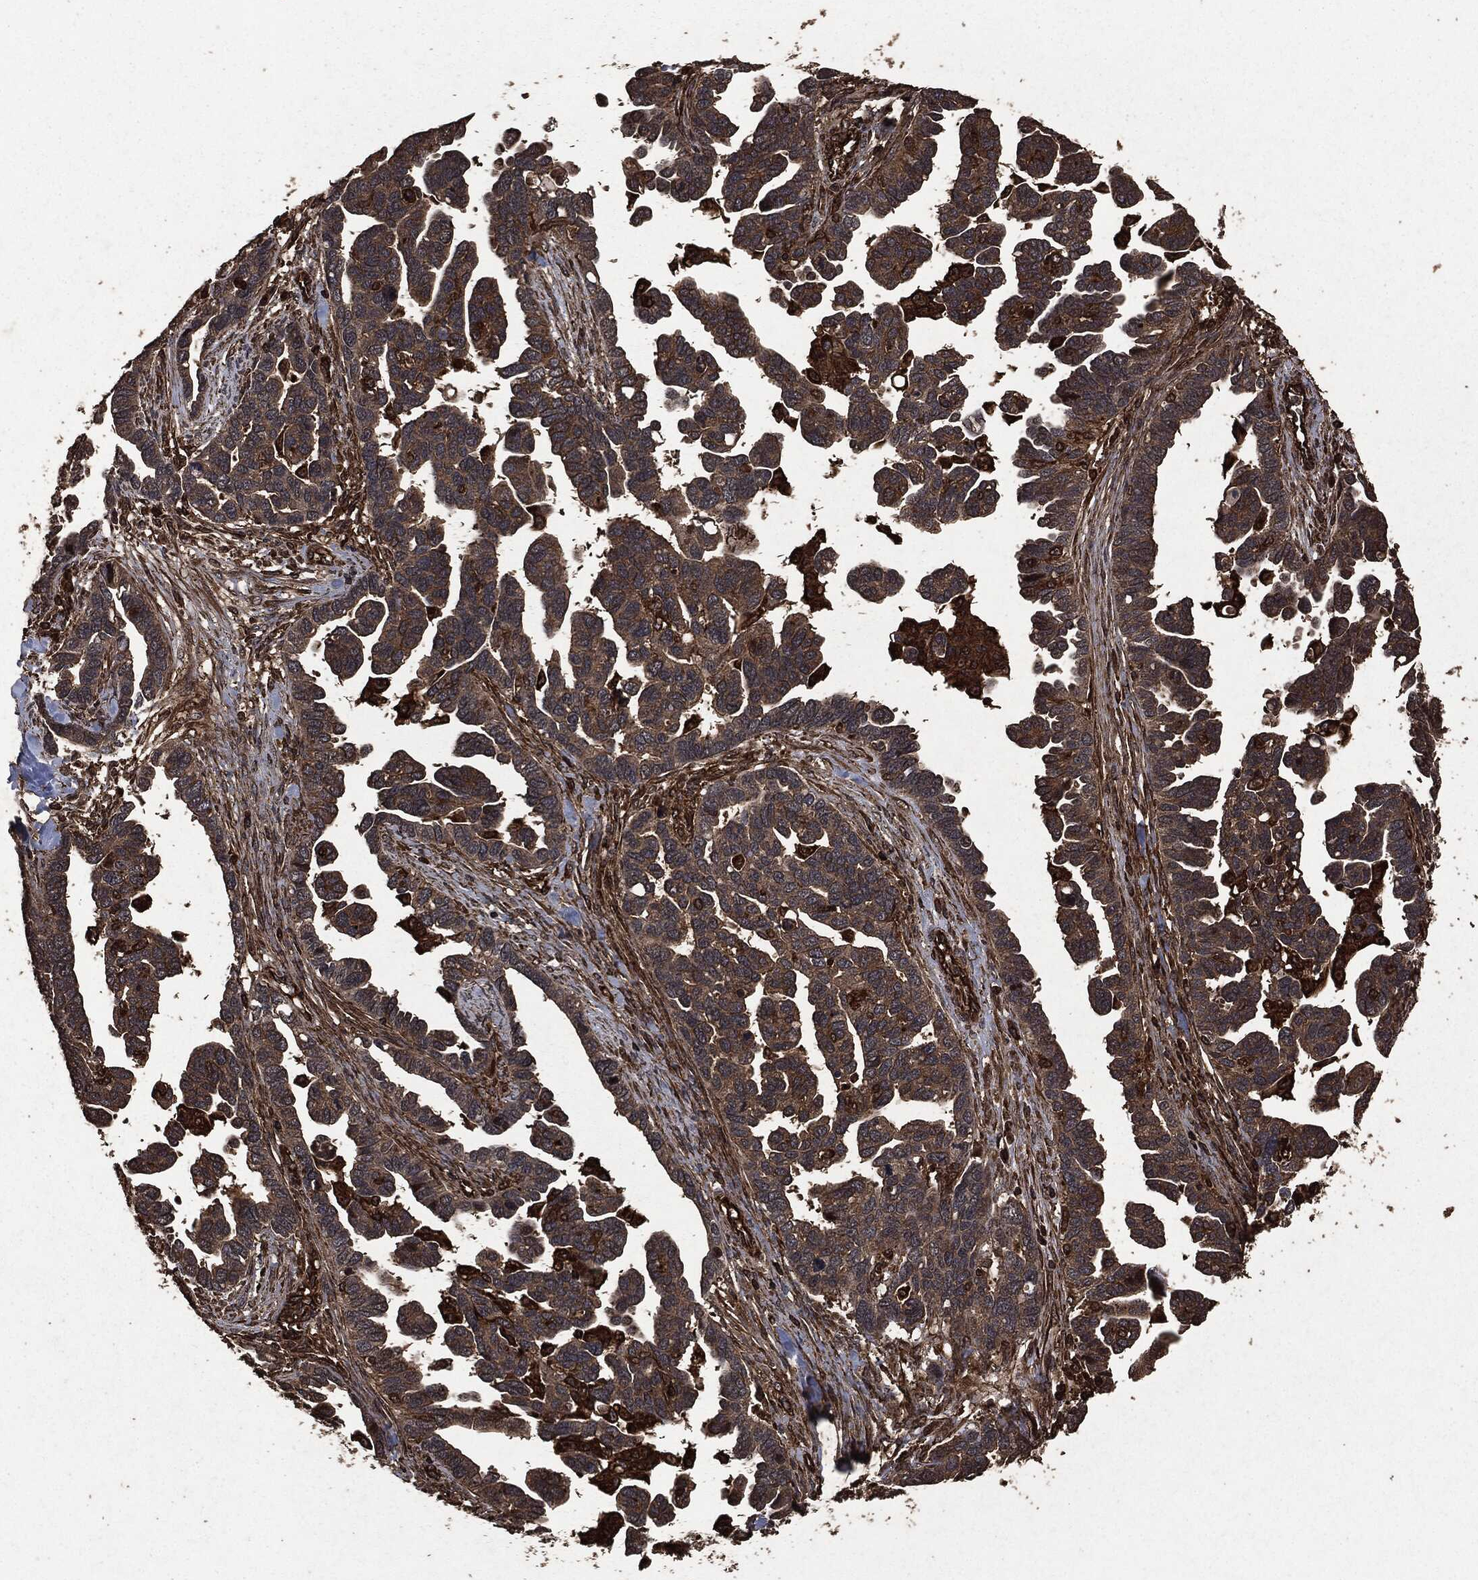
{"staining": {"intensity": "strong", "quantity": "25%-75%", "location": "cytoplasmic/membranous"}, "tissue": "ovarian cancer", "cell_type": "Tumor cells", "image_type": "cancer", "snomed": [{"axis": "morphology", "description": "Cystadenocarcinoma, serous, NOS"}, {"axis": "topography", "description": "Ovary"}], "caption": "A high-resolution micrograph shows immunohistochemistry staining of ovarian serous cystadenocarcinoma, which exhibits strong cytoplasmic/membranous staining in about 25%-75% of tumor cells.", "gene": "HRAS", "patient": {"sex": "female", "age": 54}}